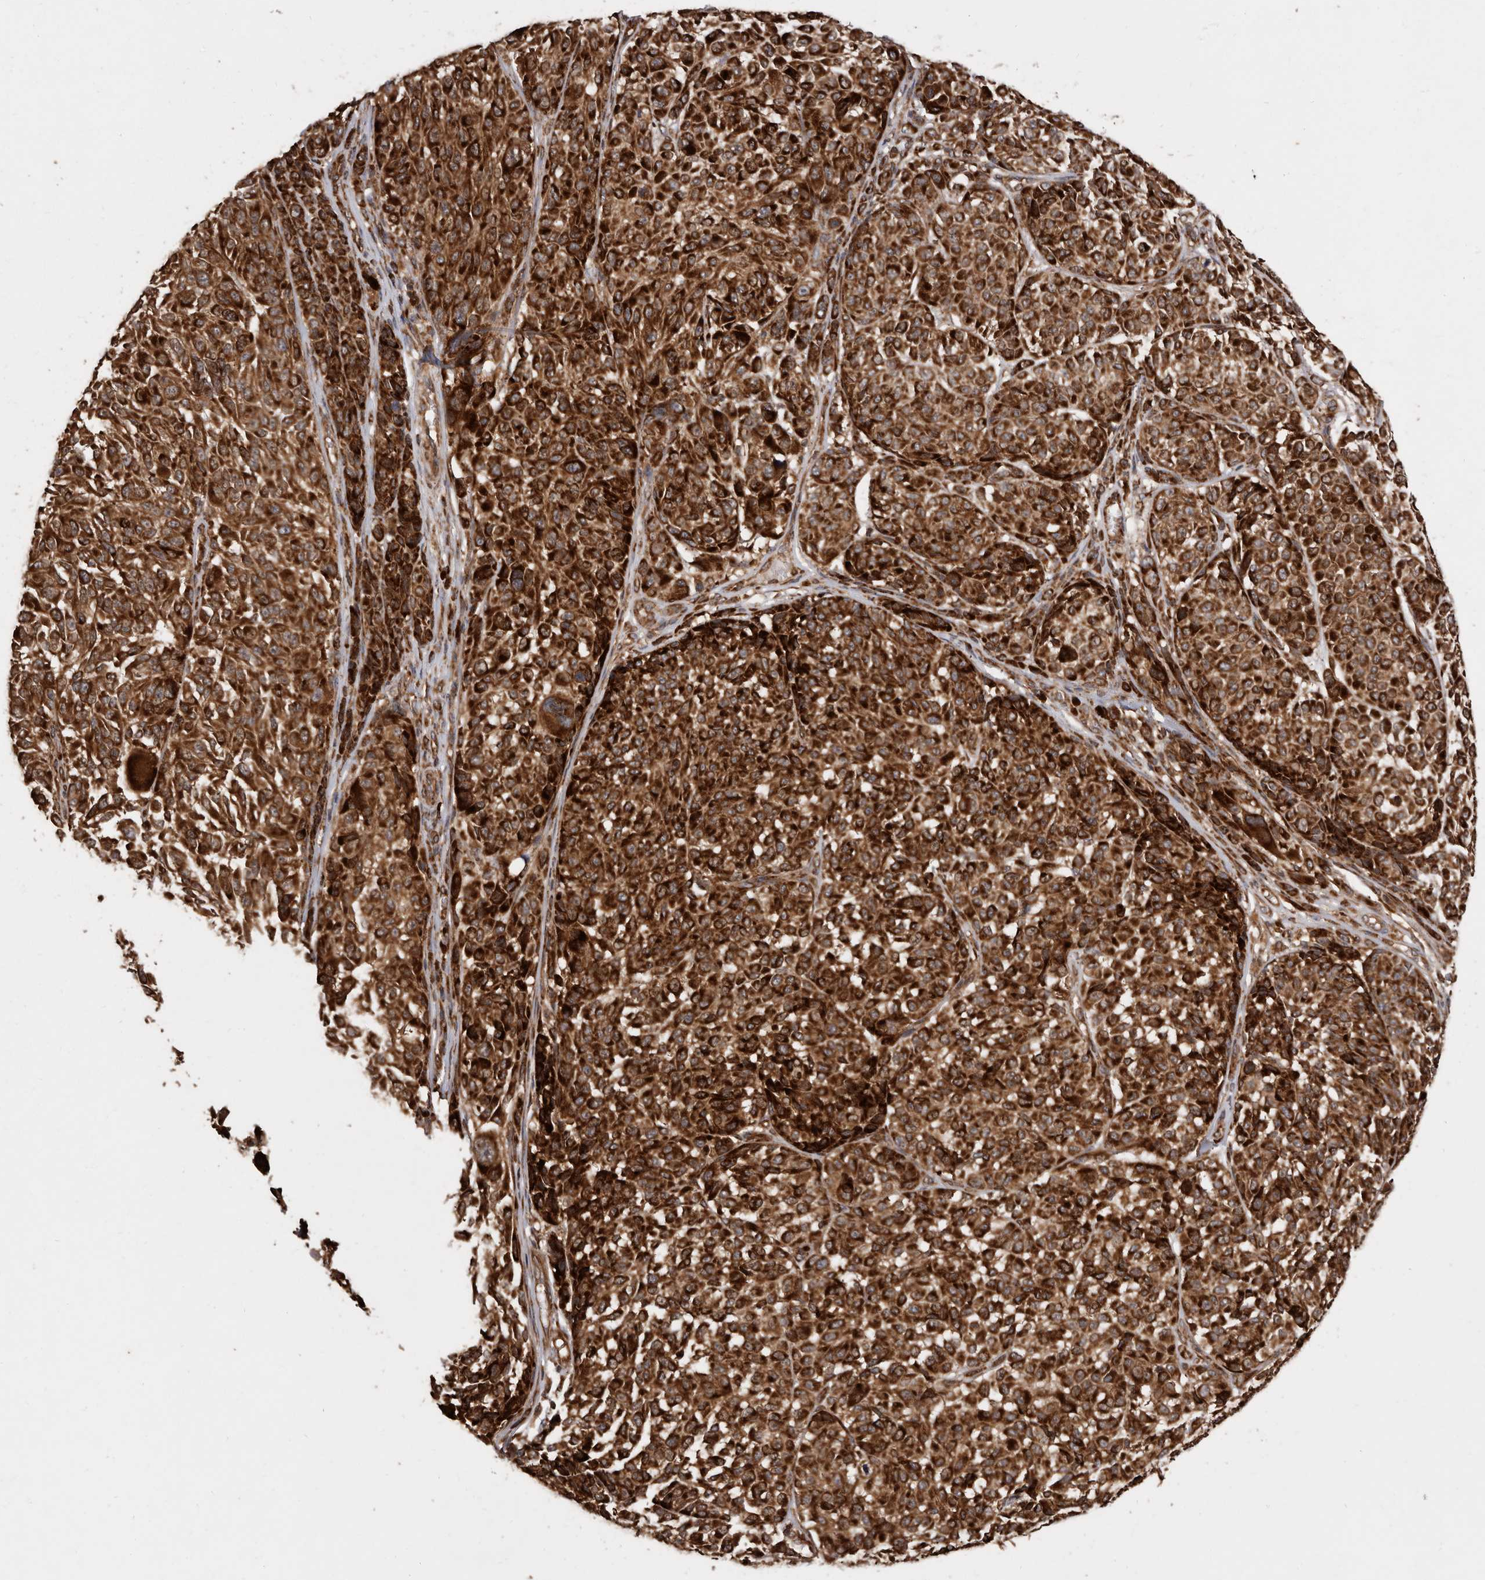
{"staining": {"intensity": "strong", "quantity": ">75%", "location": "cytoplasmic/membranous"}, "tissue": "melanoma", "cell_type": "Tumor cells", "image_type": "cancer", "snomed": [{"axis": "morphology", "description": "Malignant melanoma, NOS"}, {"axis": "topography", "description": "Skin"}], "caption": "Malignant melanoma stained with a brown dye reveals strong cytoplasmic/membranous positive positivity in approximately >75% of tumor cells.", "gene": "FLAD1", "patient": {"sex": "male", "age": 83}}